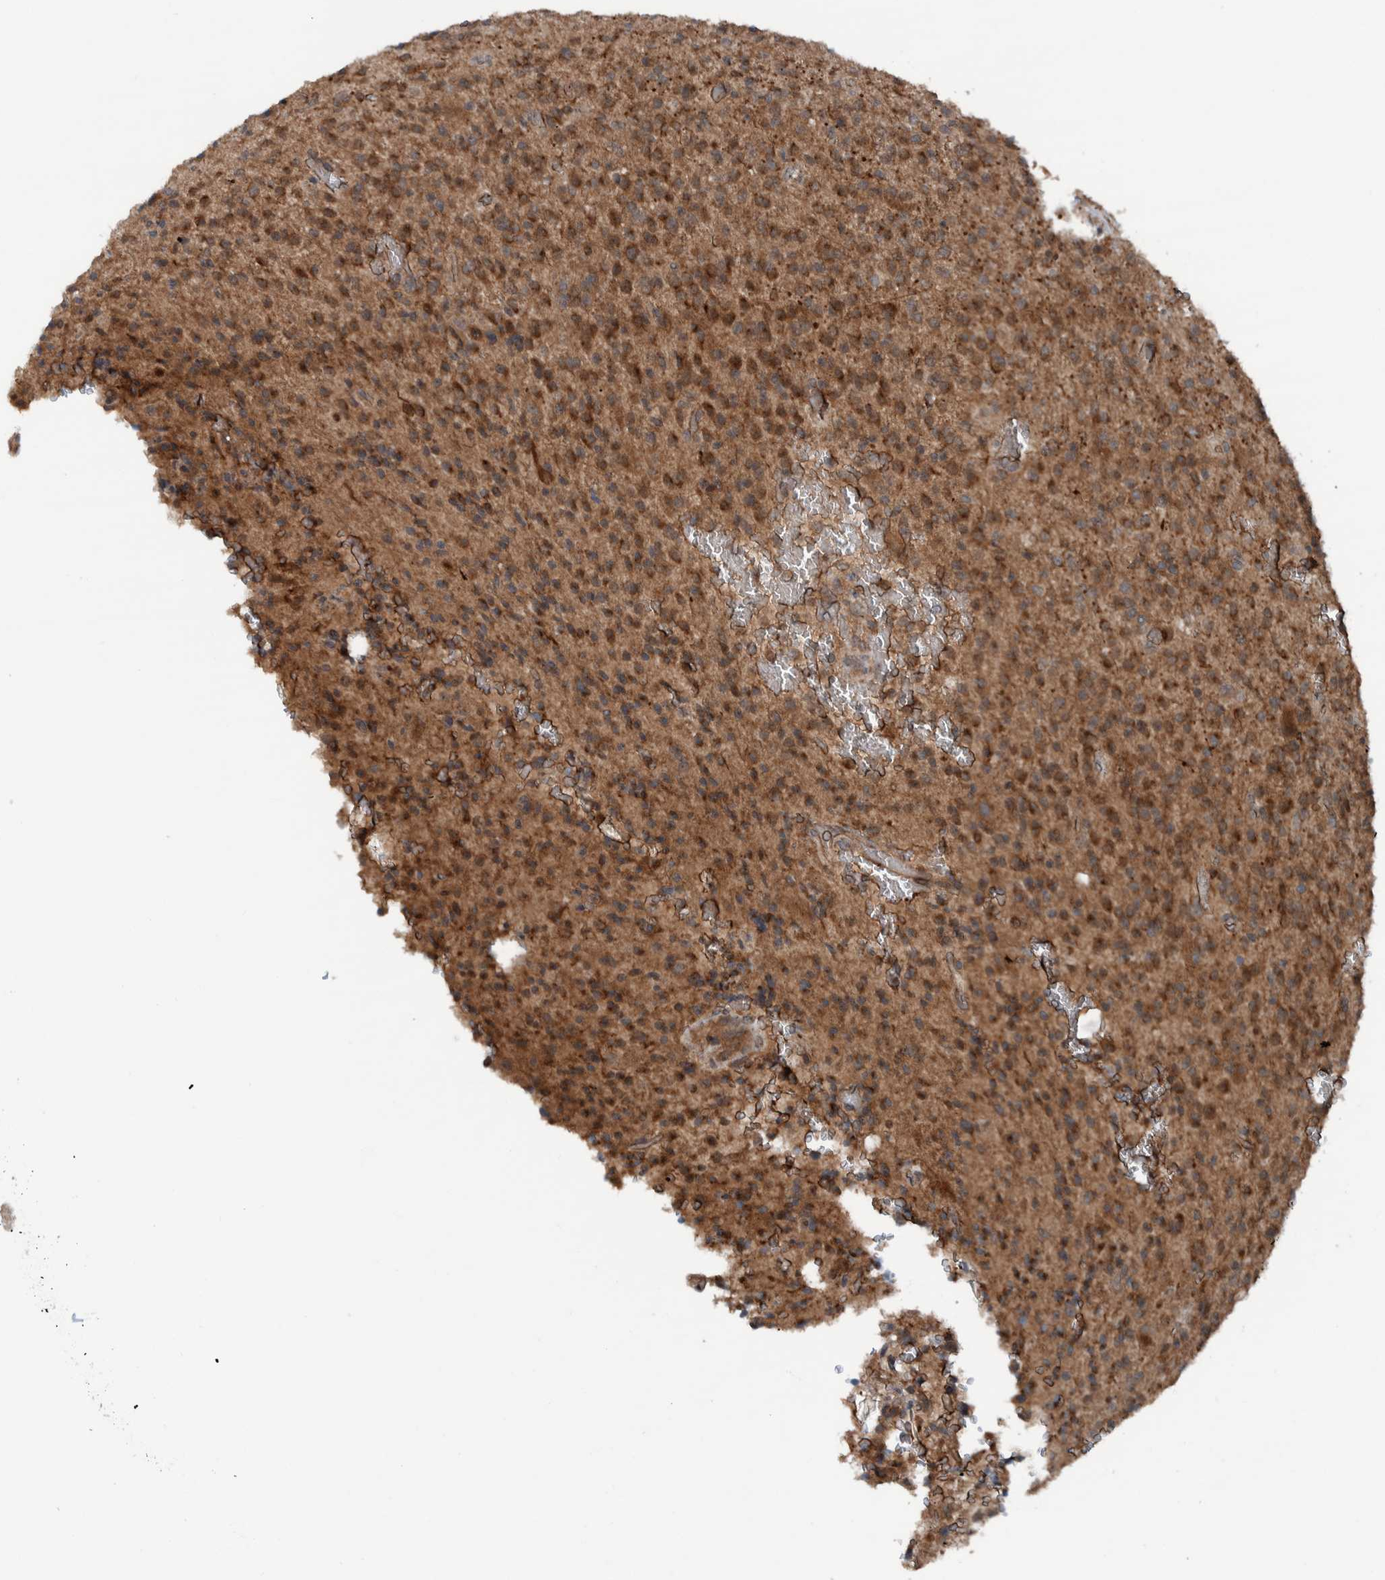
{"staining": {"intensity": "moderate", "quantity": ">75%", "location": "cytoplasmic/membranous"}, "tissue": "glioma", "cell_type": "Tumor cells", "image_type": "cancer", "snomed": [{"axis": "morphology", "description": "Glioma, malignant, High grade"}, {"axis": "topography", "description": "Brain"}], "caption": "High-grade glioma (malignant) stained for a protein demonstrates moderate cytoplasmic/membranous positivity in tumor cells.", "gene": "CUEDC1", "patient": {"sex": "male", "age": 34}}